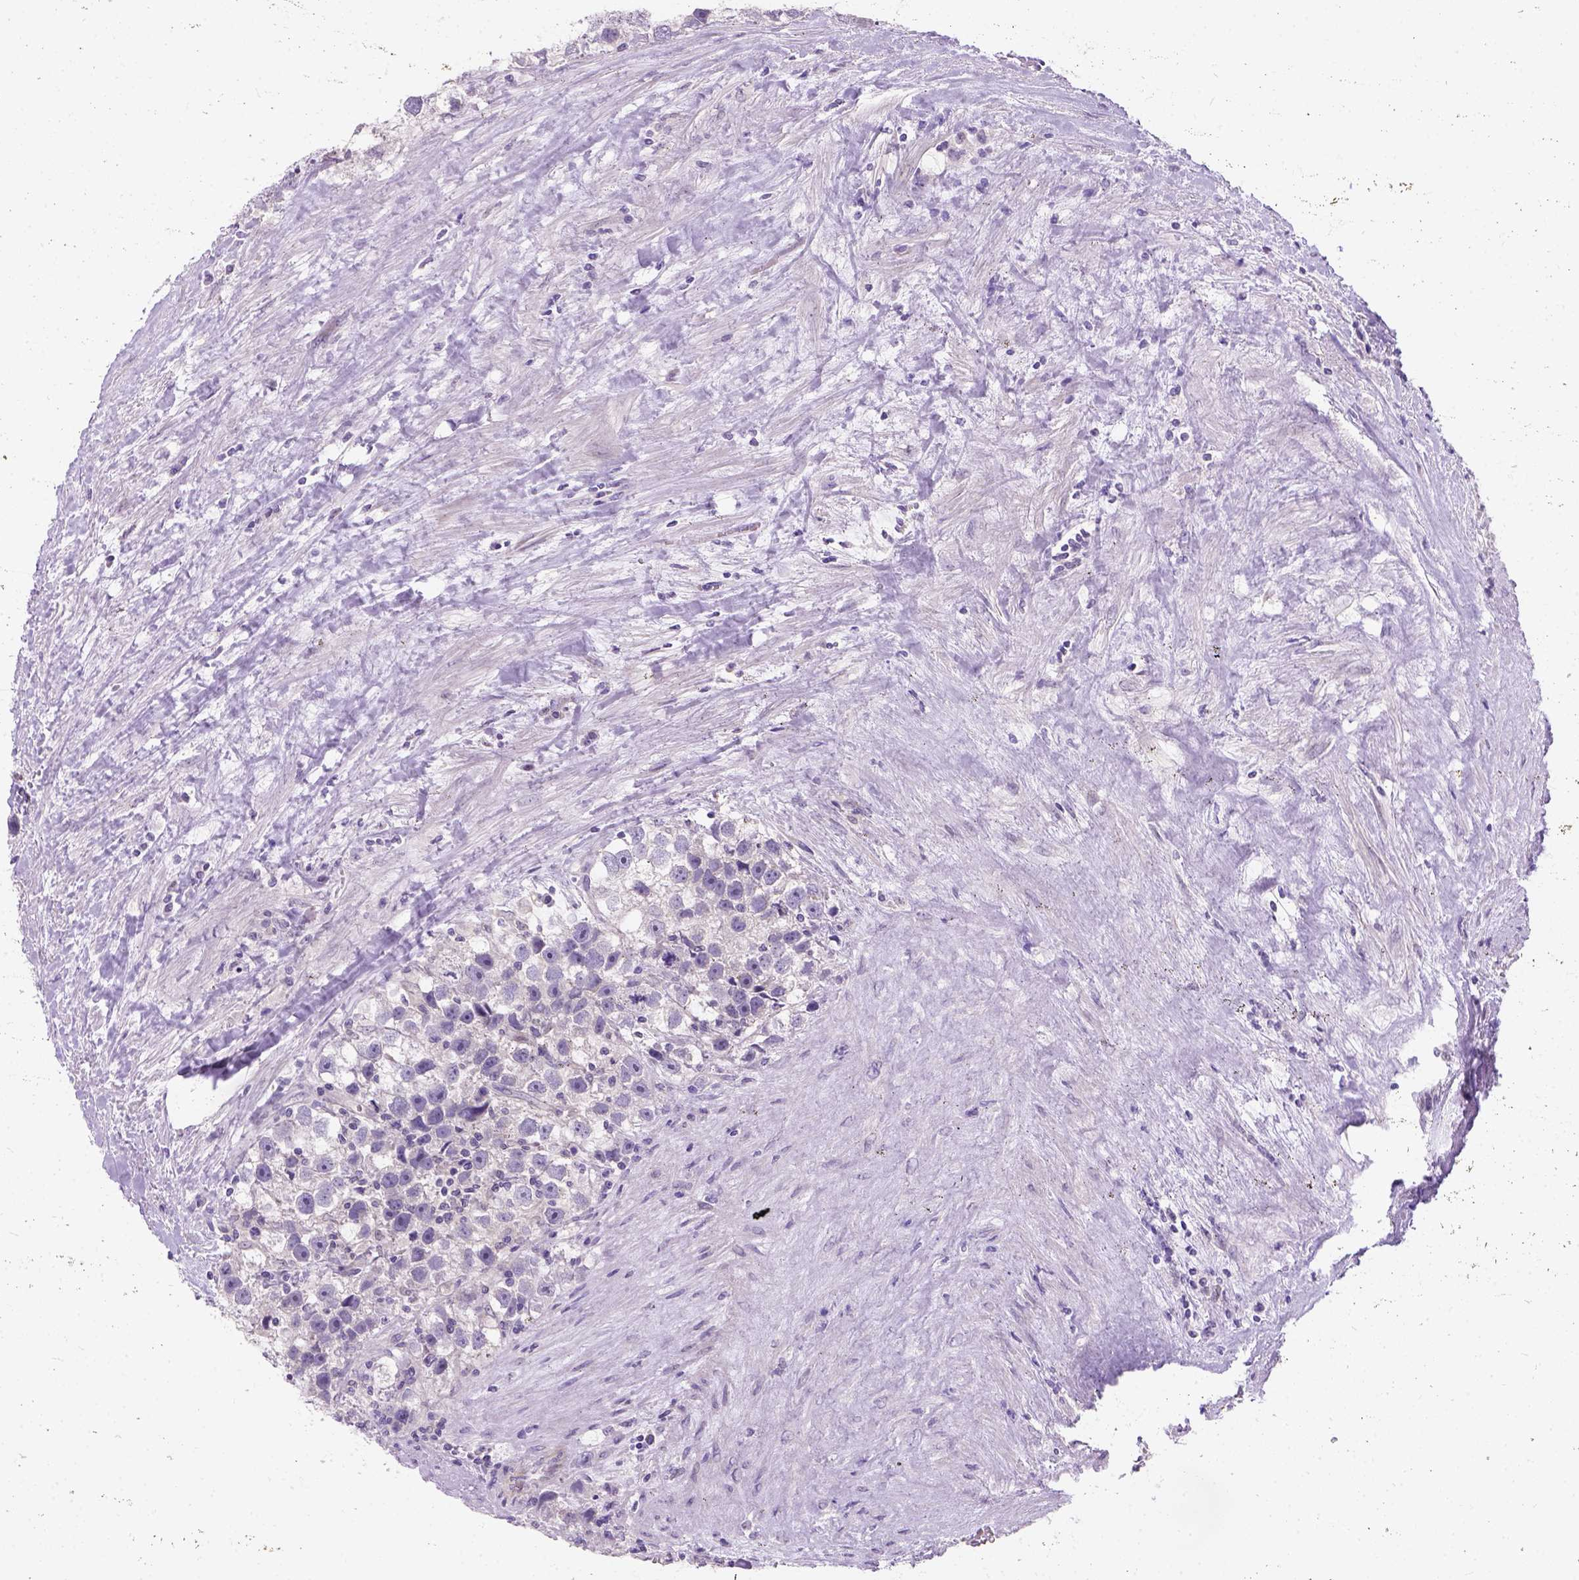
{"staining": {"intensity": "negative", "quantity": "none", "location": "none"}, "tissue": "testis cancer", "cell_type": "Tumor cells", "image_type": "cancer", "snomed": [{"axis": "morphology", "description": "Seminoma, NOS"}, {"axis": "topography", "description": "Testis"}], "caption": "This is an immunohistochemistry micrograph of testis cancer. There is no positivity in tumor cells.", "gene": "C20orf144", "patient": {"sex": "male", "age": 43}}